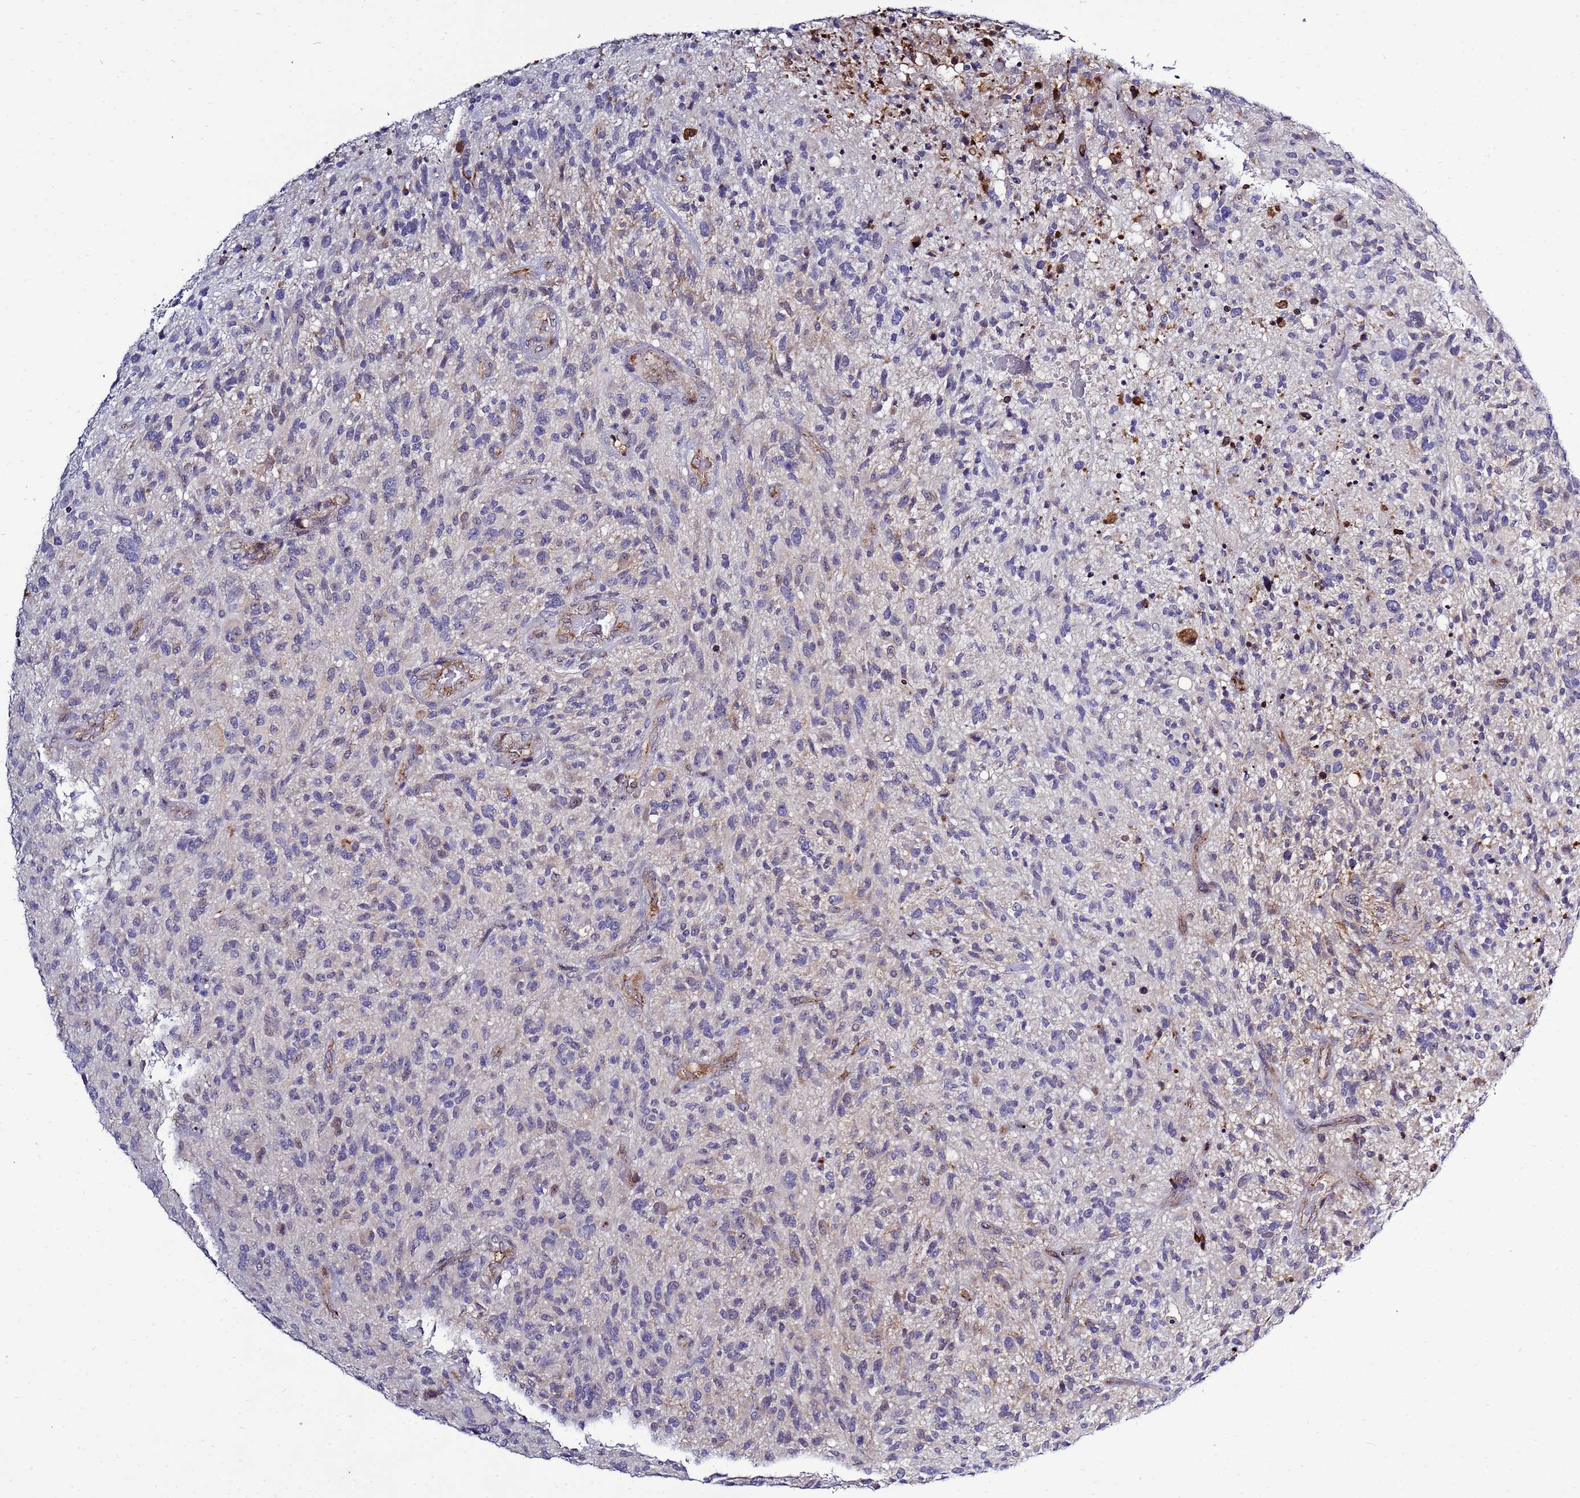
{"staining": {"intensity": "negative", "quantity": "none", "location": "none"}, "tissue": "glioma", "cell_type": "Tumor cells", "image_type": "cancer", "snomed": [{"axis": "morphology", "description": "Glioma, malignant, High grade"}, {"axis": "topography", "description": "Brain"}], "caption": "An immunohistochemistry image of glioma is shown. There is no staining in tumor cells of glioma. (IHC, brightfield microscopy, high magnification).", "gene": "NOL8", "patient": {"sex": "male", "age": 47}}